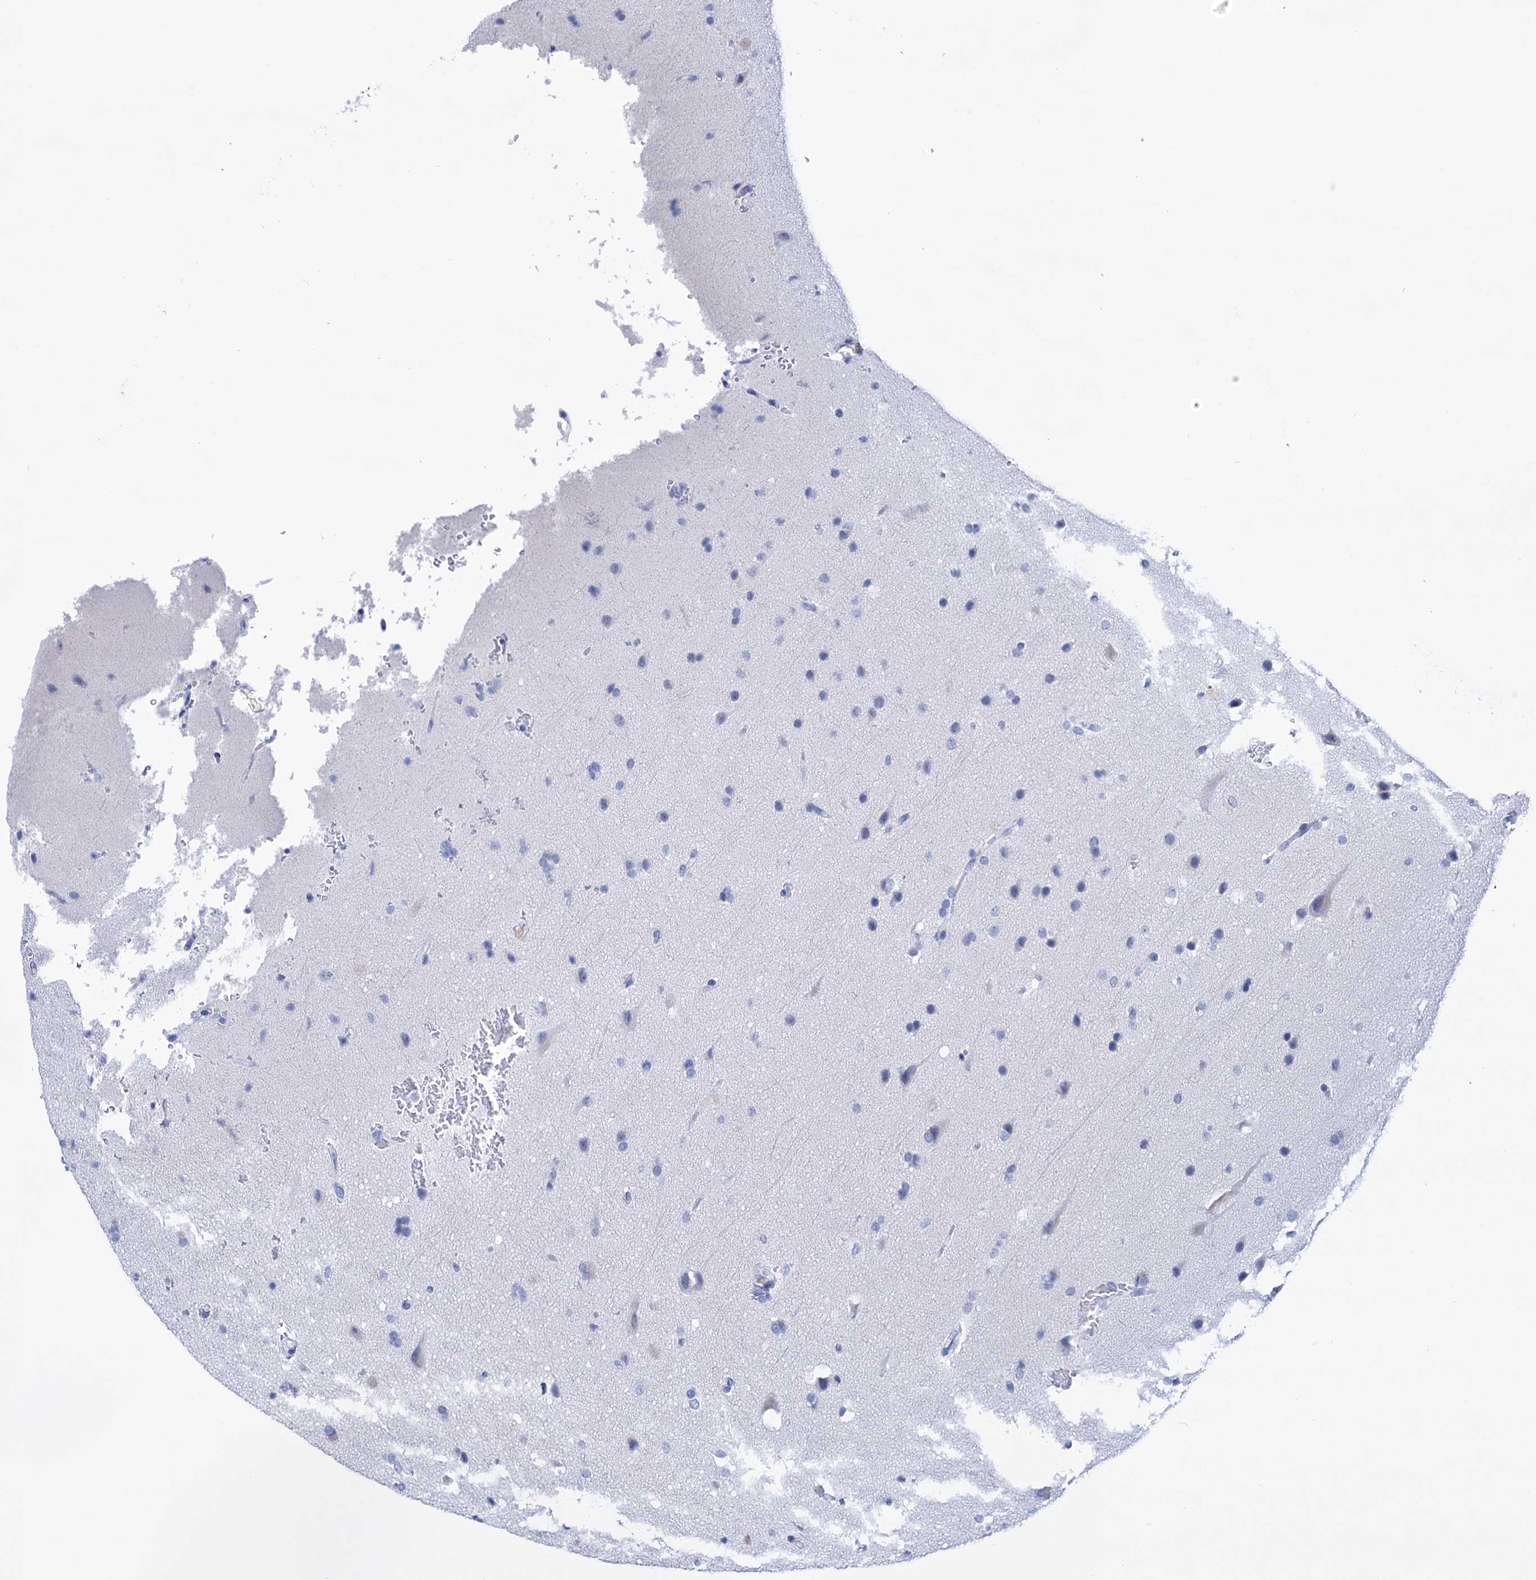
{"staining": {"intensity": "negative", "quantity": "none", "location": "none"}, "tissue": "glioma", "cell_type": "Tumor cells", "image_type": "cancer", "snomed": [{"axis": "morphology", "description": "Glioma, malignant, Low grade"}, {"axis": "topography", "description": "Brain"}], "caption": "Immunohistochemical staining of human glioma exhibits no significant positivity in tumor cells.", "gene": "FBXW12", "patient": {"sex": "female", "age": 37}}